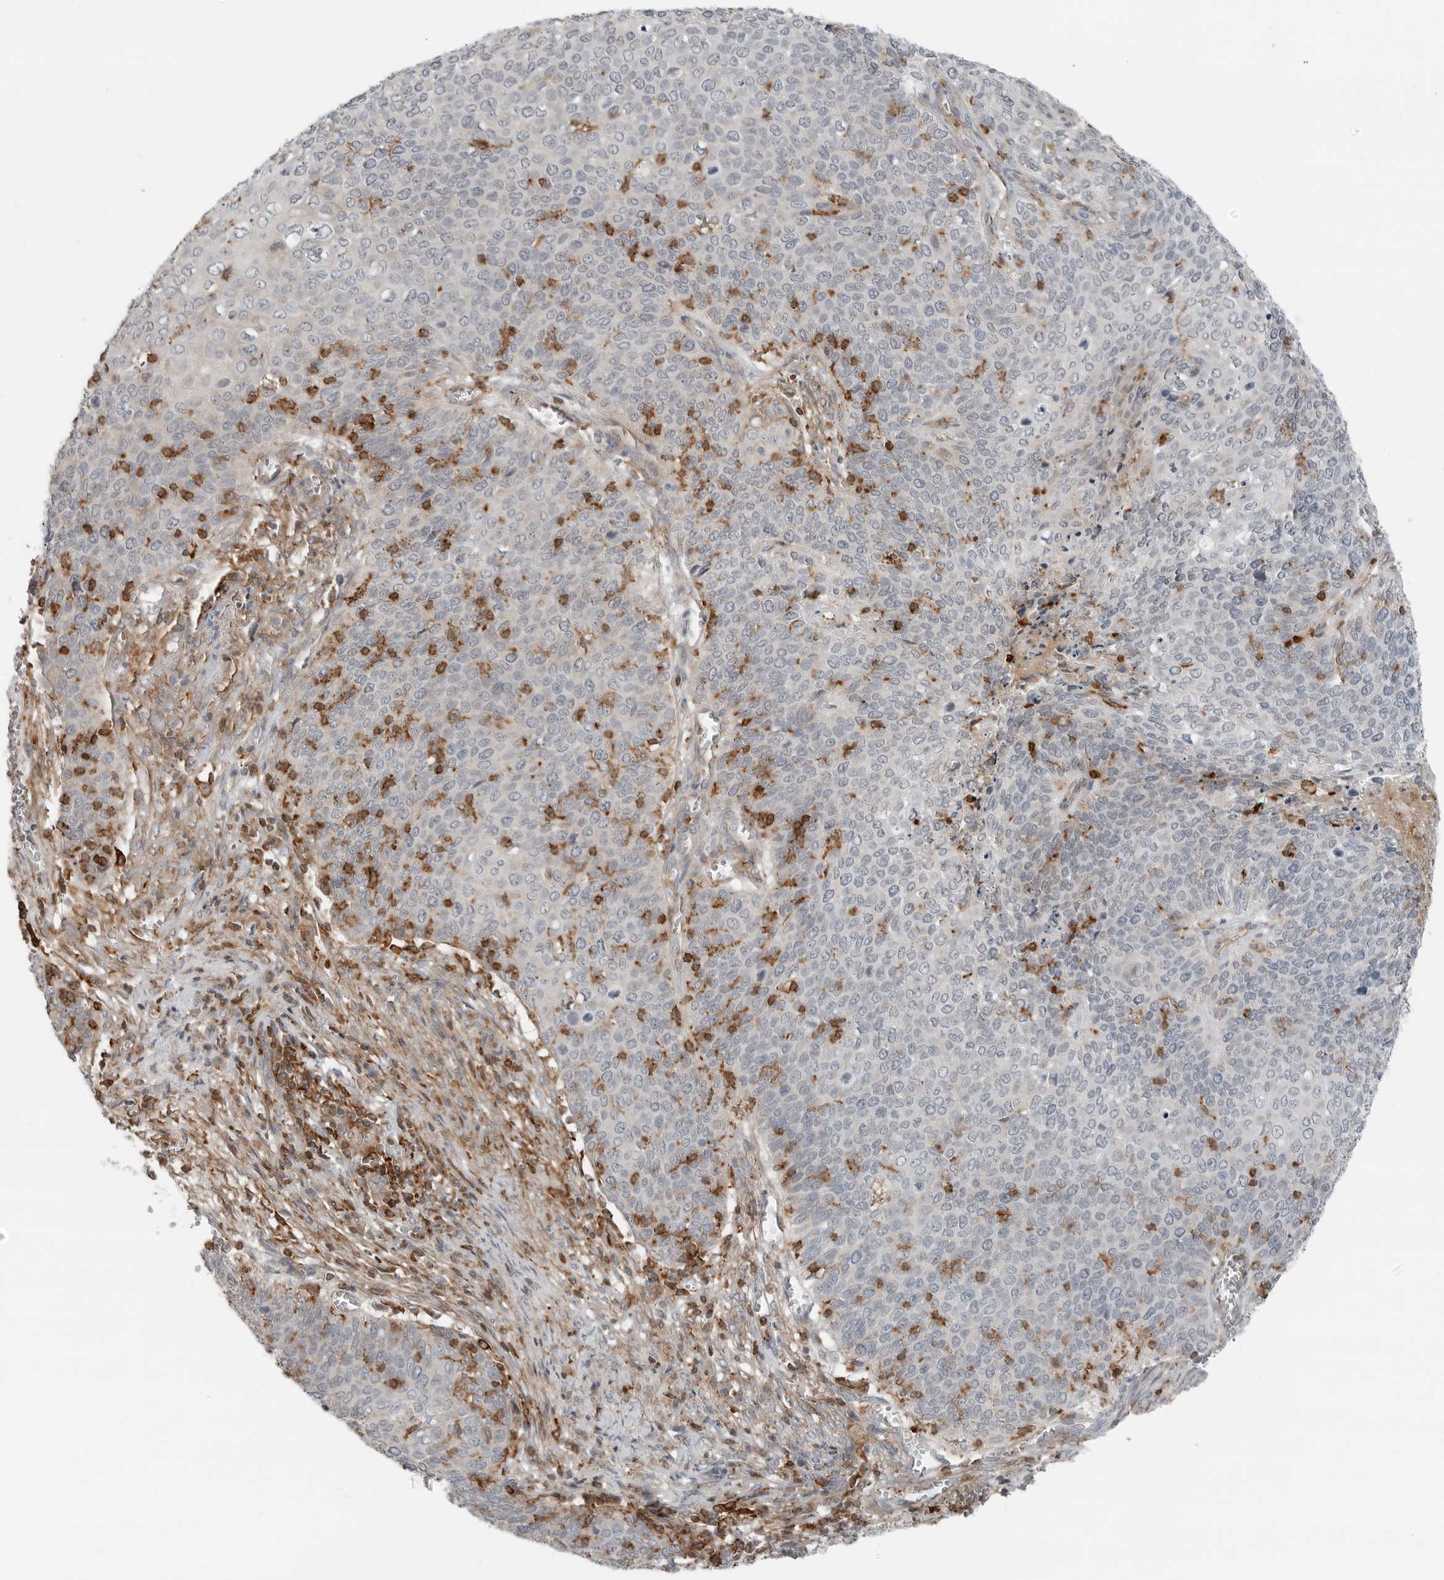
{"staining": {"intensity": "negative", "quantity": "none", "location": "none"}, "tissue": "cervical cancer", "cell_type": "Tumor cells", "image_type": "cancer", "snomed": [{"axis": "morphology", "description": "Squamous cell carcinoma, NOS"}, {"axis": "topography", "description": "Cervix"}], "caption": "The IHC image has no significant positivity in tumor cells of cervical squamous cell carcinoma tissue.", "gene": "LEFTY2", "patient": {"sex": "female", "age": 39}}